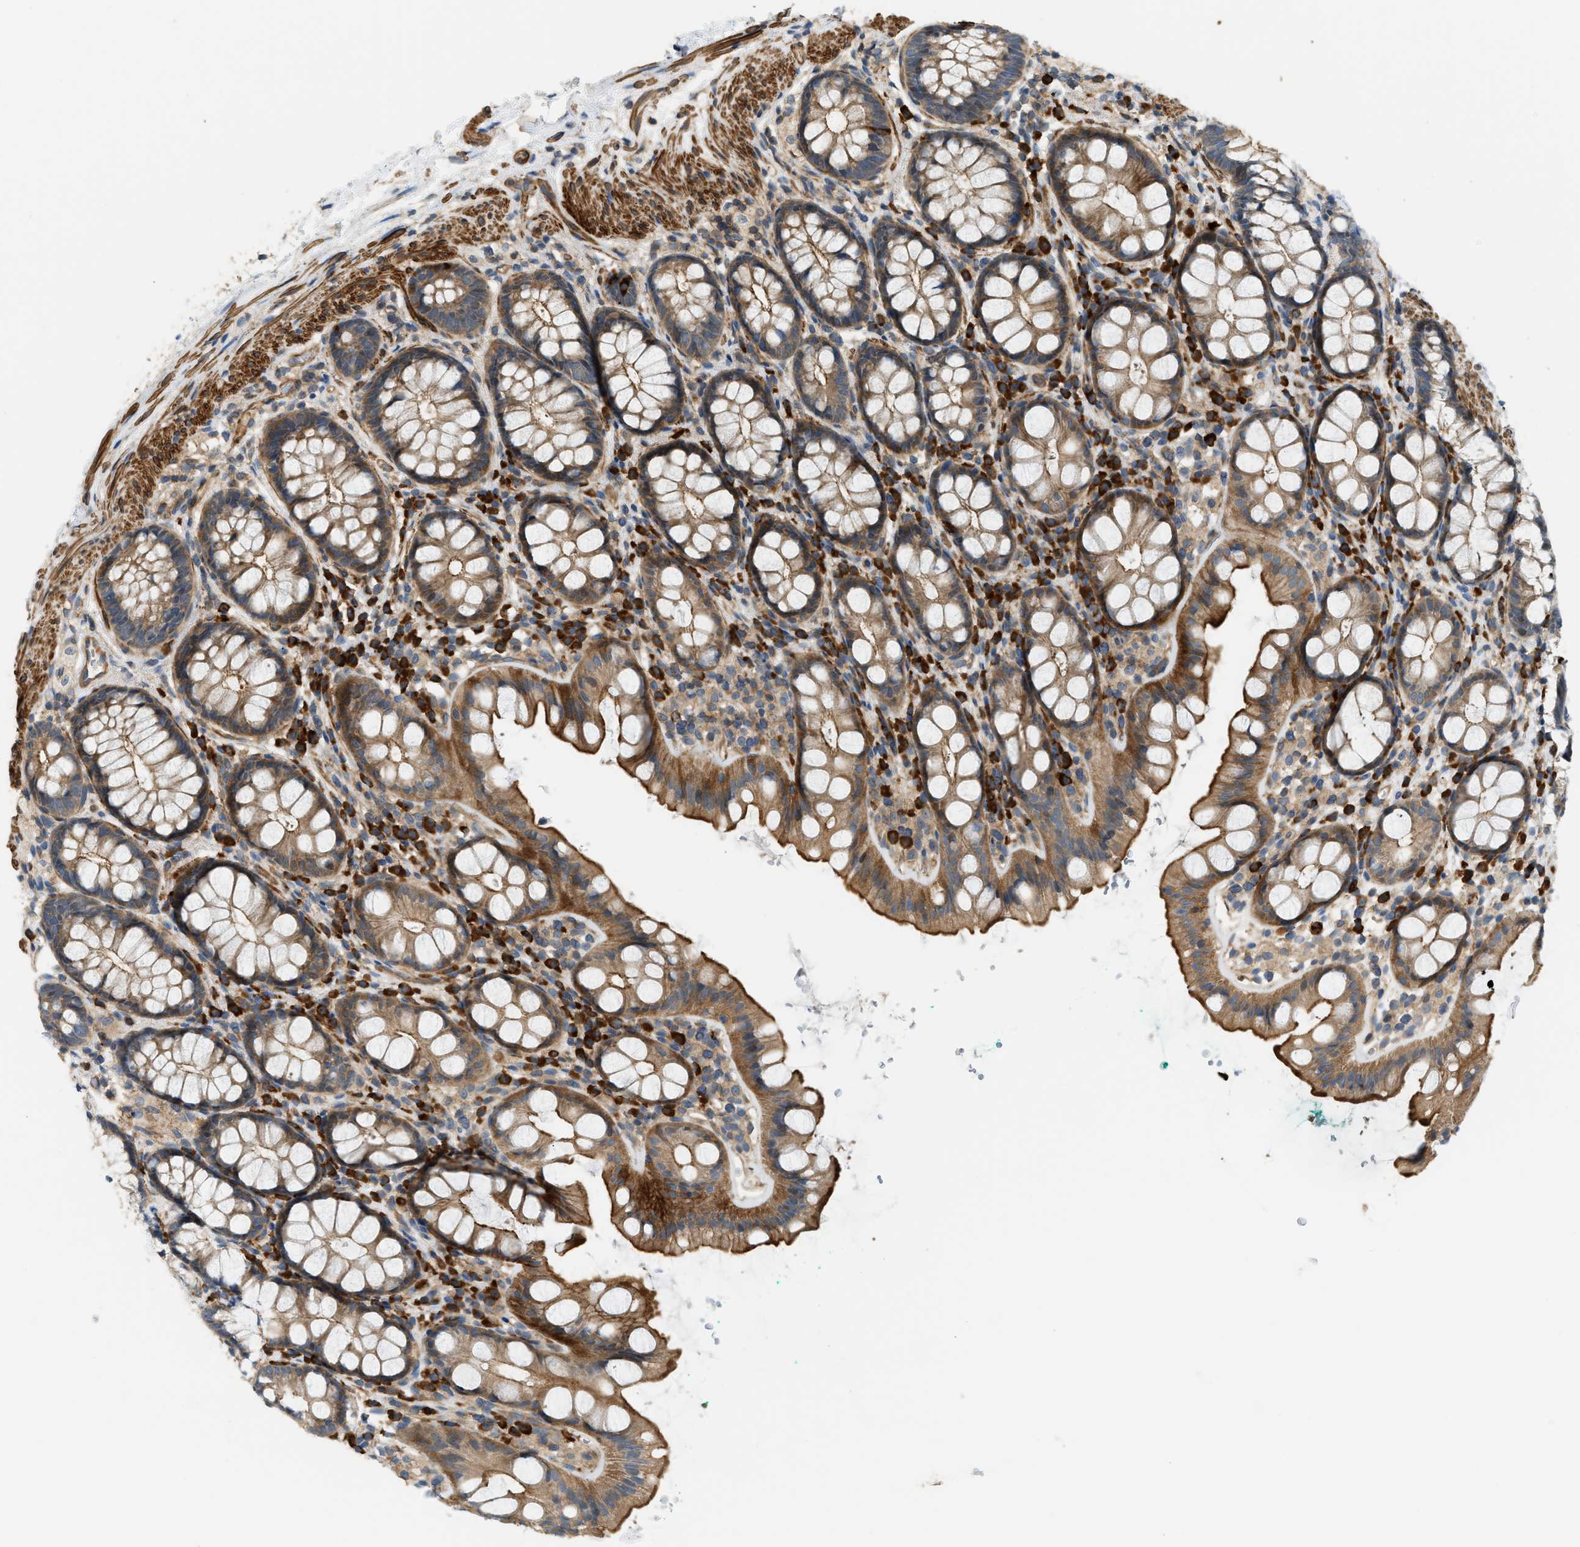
{"staining": {"intensity": "moderate", "quantity": ">75%", "location": "cytoplasmic/membranous"}, "tissue": "rectum", "cell_type": "Glandular cells", "image_type": "normal", "snomed": [{"axis": "morphology", "description": "Normal tissue, NOS"}, {"axis": "topography", "description": "Rectum"}], "caption": "Brown immunohistochemical staining in normal rectum reveals moderate cytoplasmic/membranous staining in approximately >75% of glandular cells.", "gene": "BTN3A2", "patient": {"sex": "female", "age": 65}}